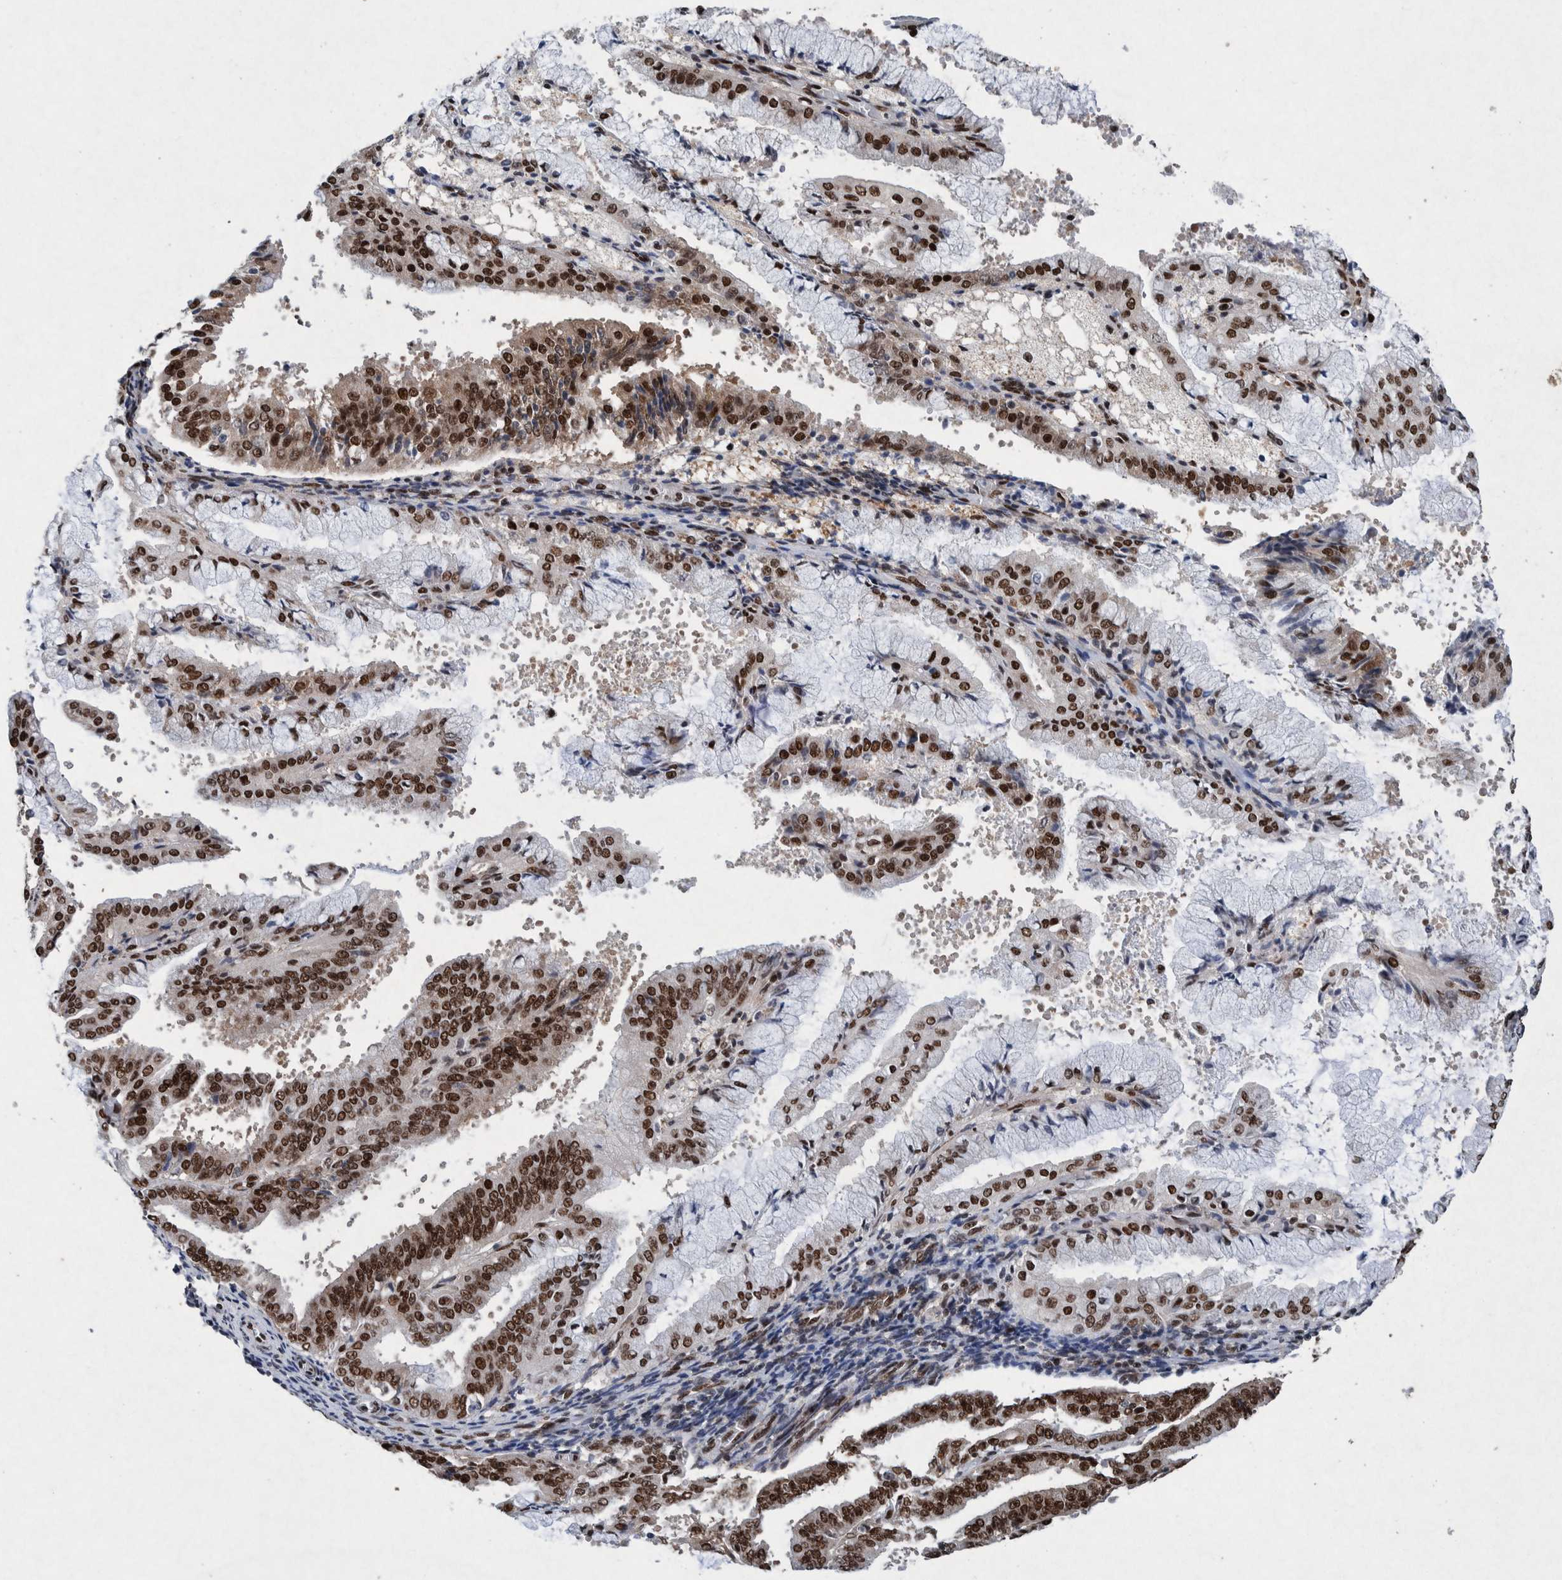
{"staining": {"intensity": "strong", "quantity": ">75%", "location": "nuclear"}, "tissue": "endometrial cancer", "cell_type": "Tumor cells", "image_type": "cancer", "snomed": [{"axis": "morphology", "description": "Adenocarcinoma, NOS"}, {"axis": "topography", "description": "Endometrium"}], "caption": "Immunohistochemistry micrograph of human endometrial adenocarcinoma stained for a protein (brown), which demonstrates high levels of strong nuclear expression in approximately >75% of tumor cells.", "gene": "TAF10", "patient": {"sex": "female", "age": 63}}